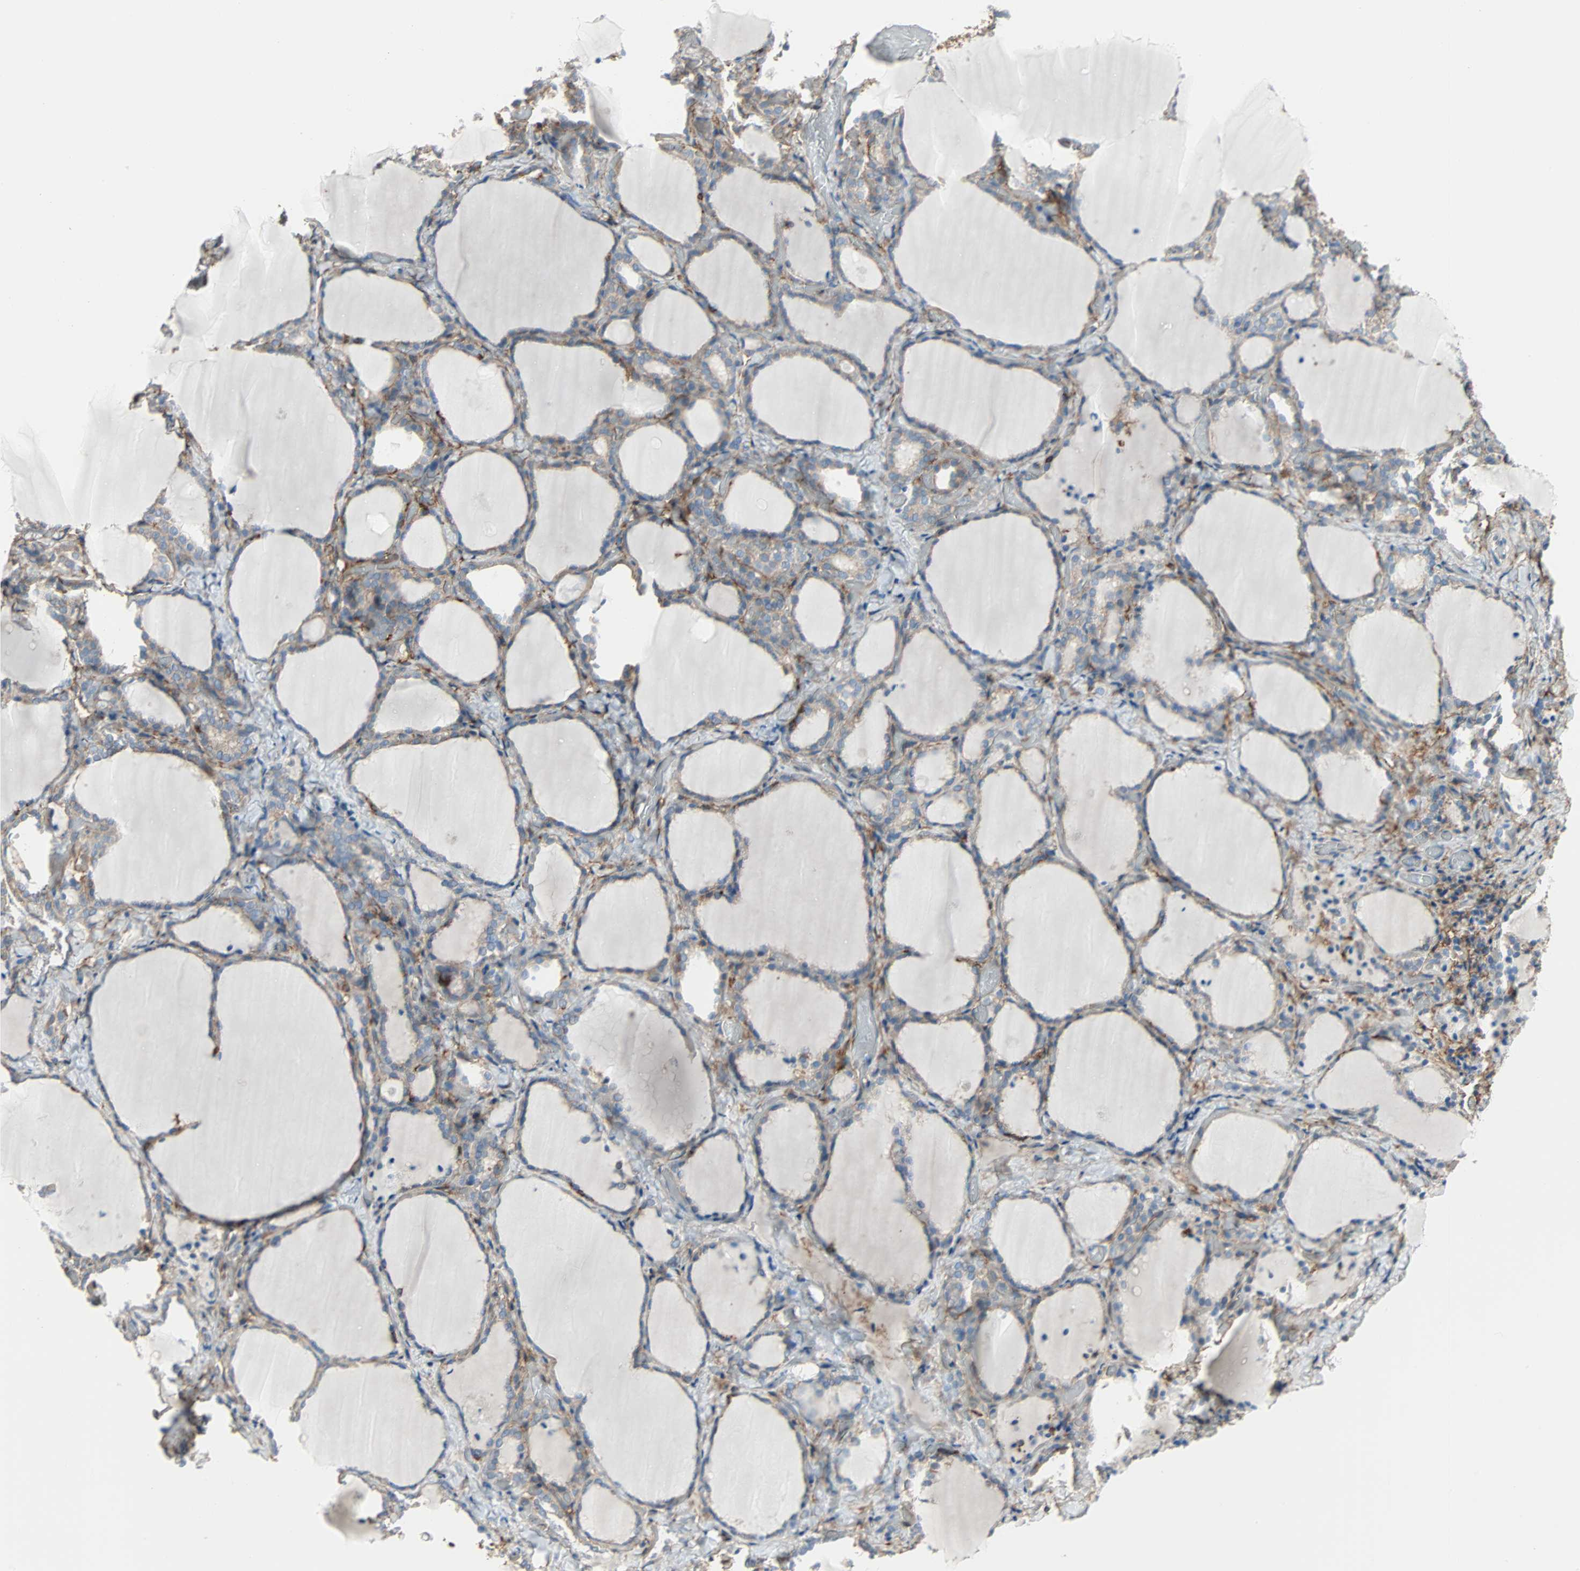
{"staining": {"intensity": "weak", "quantity": ">75%", "location": "cytoplasmic/membranous"}, "tissue": "thyroid gland", "cell_type": "Glandular cells", "image_type": "normal", "snomed": [{"axis": "morphology", "description": "Normal tissue, NOS"}, {"axis": "morphology", "description": "Papillary adenocarcinoma, NOS"}, {"axis": "topography", "description": "Thyroid gland"}], "caption": "Protein positivity by immunohistochemistry (IHC) displays weak cytoplasmic/membranous staining in approximately >75% of glandular cells in normal thyroid gland.", "gene": "EPB41L2", "patient": {"sex": "female", "age": 30}}